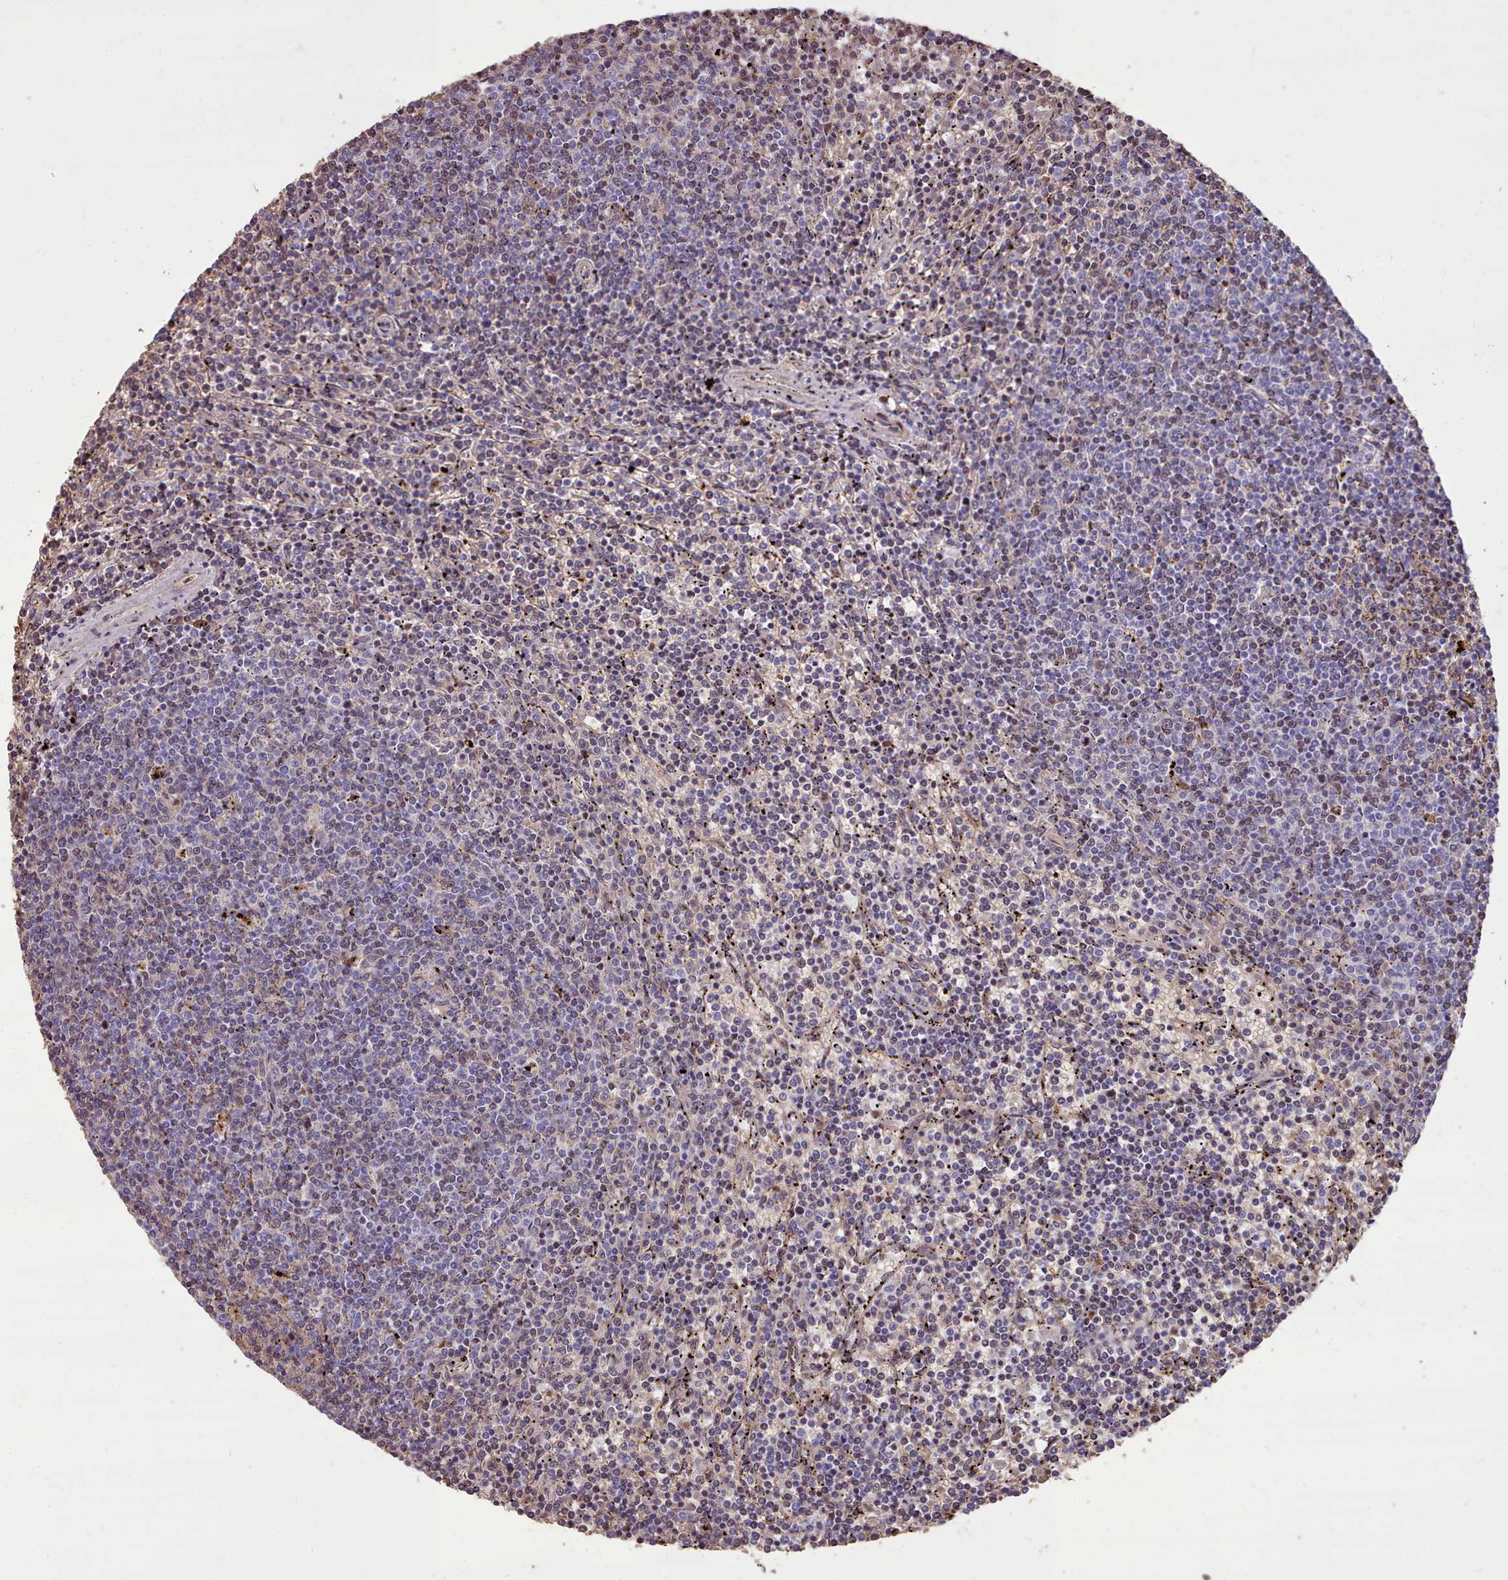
{"staining": {"intensity": "negative", "quantity": "none", "location": "none"}, "tissue": "lymphoma", "cell_type": "Tumor cells", "image_type": "cancer", "snomed": [{"axis": "morphology", "description": "Malignant lymphoma, non-Hodgkin's type, Low grade"}, {"axis": "topography", "description": "Spleen"}], "caption": "Malignant lymphoma, non-Hodgkin's type (low-grade) was stained to show a protein in brown. There is no significant staining in tumor cells. (Brightfield microscopy of DAB IHC at high magnification).", "gene": "PACSIN3", "patient": {"sex": "female", "age": 50}}